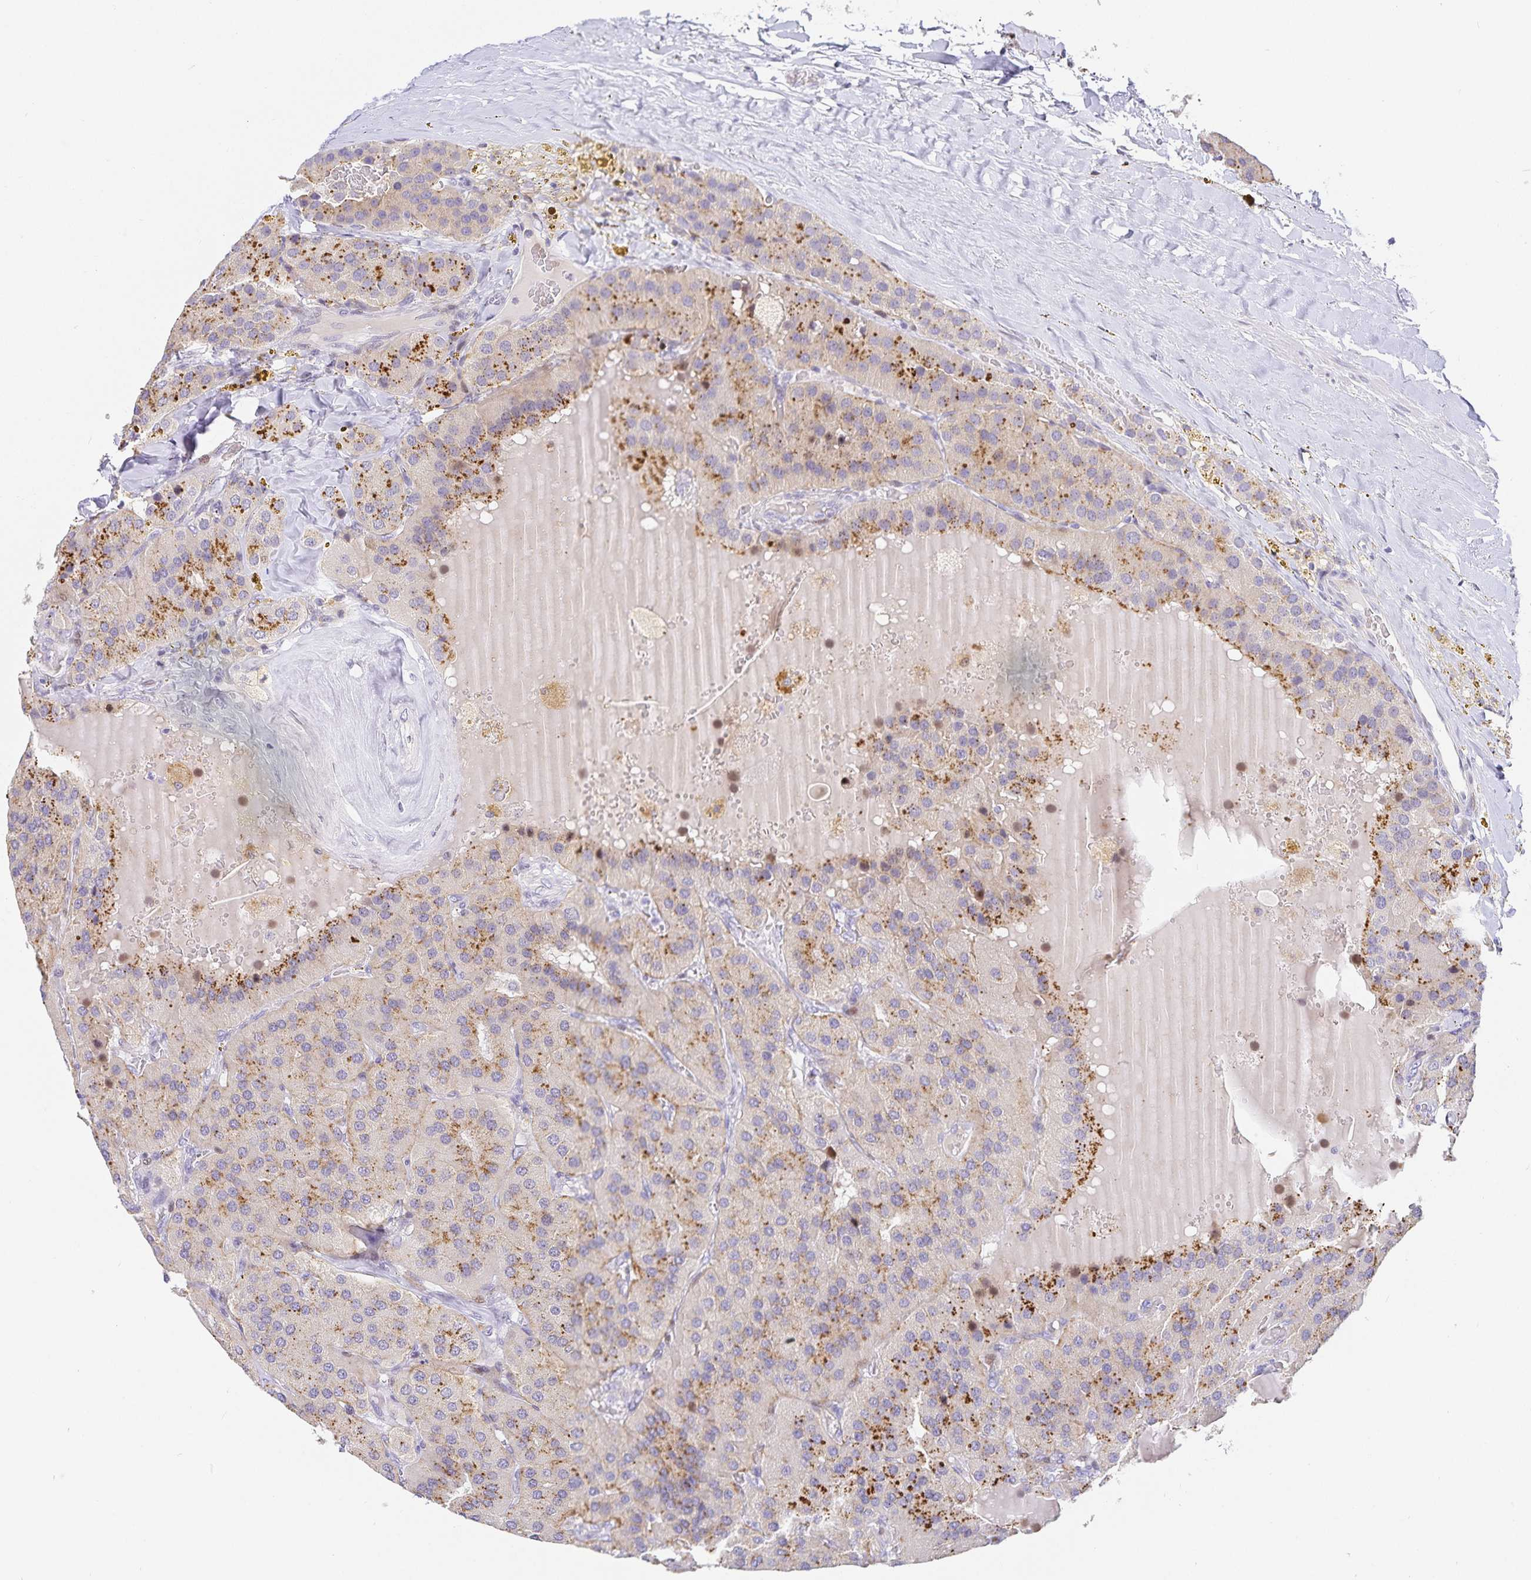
{"staining": {"intensity": "moderate", "quantity": "25%-75%", "location": "cytoplasmic/membranous"}, "tissue": "parathyroid gland", "cell_type": "Glandular cells", "image_type": "normal", "snomed": [{"axis": "morphology", "description": "Normal tissue, NOS"}, {"axis": "morphology", "description": "Adenoma, NOS"}, {"axis": "topography", "description": "Parathyroid gland"}], "caption": "Immunohistochemistry micrograph of unremarkable parathyroid gland: human parathyroid gland stained using IHC displays medium levels of moderate protein expression localized specifically in the cytoplasmic/membranous of glandular cells, appearing as a cytoplasmic/membranous brown color.", "gene": "KBTBD13", "patient": {"sex": "female", "age": 86}}